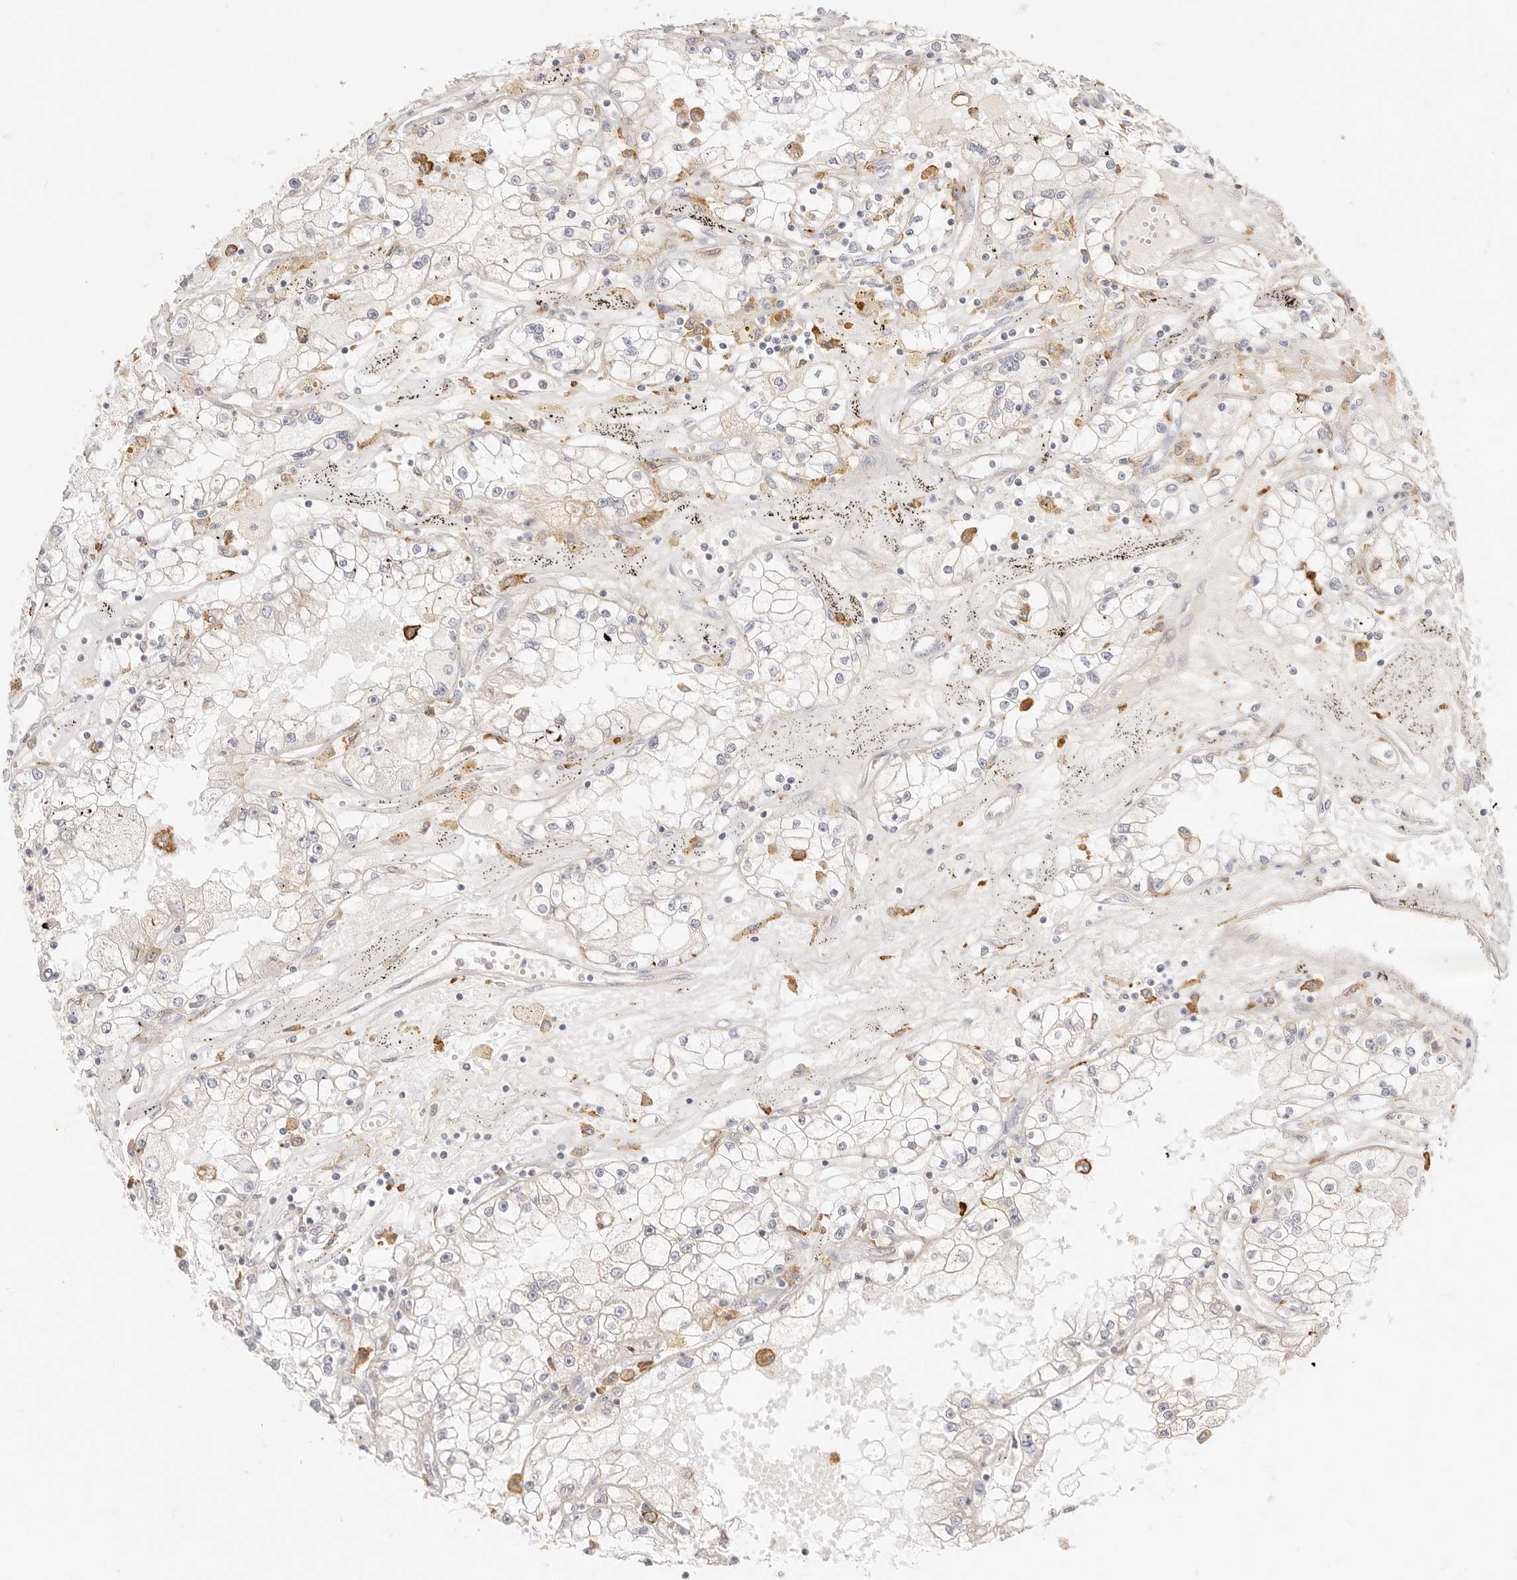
{"staining": {"intensity": "negative", "quantity": "none", "location": "none"}, "tissue": "renal cancer", "cell_type": "Tumor cells", "image_type": "cancer", "snomed": [{"axis": "morphology", "description": "Adenocarcinoma, NOS"}, {"axis": "topography", "description": "Kidney"}], "caption": "Renal adenocarcinoma stained for a protein using immunohistochemistry displays no positivity tumor cells.", "gene": "HK2", "patient": {"sex": "male", "age": 56}}